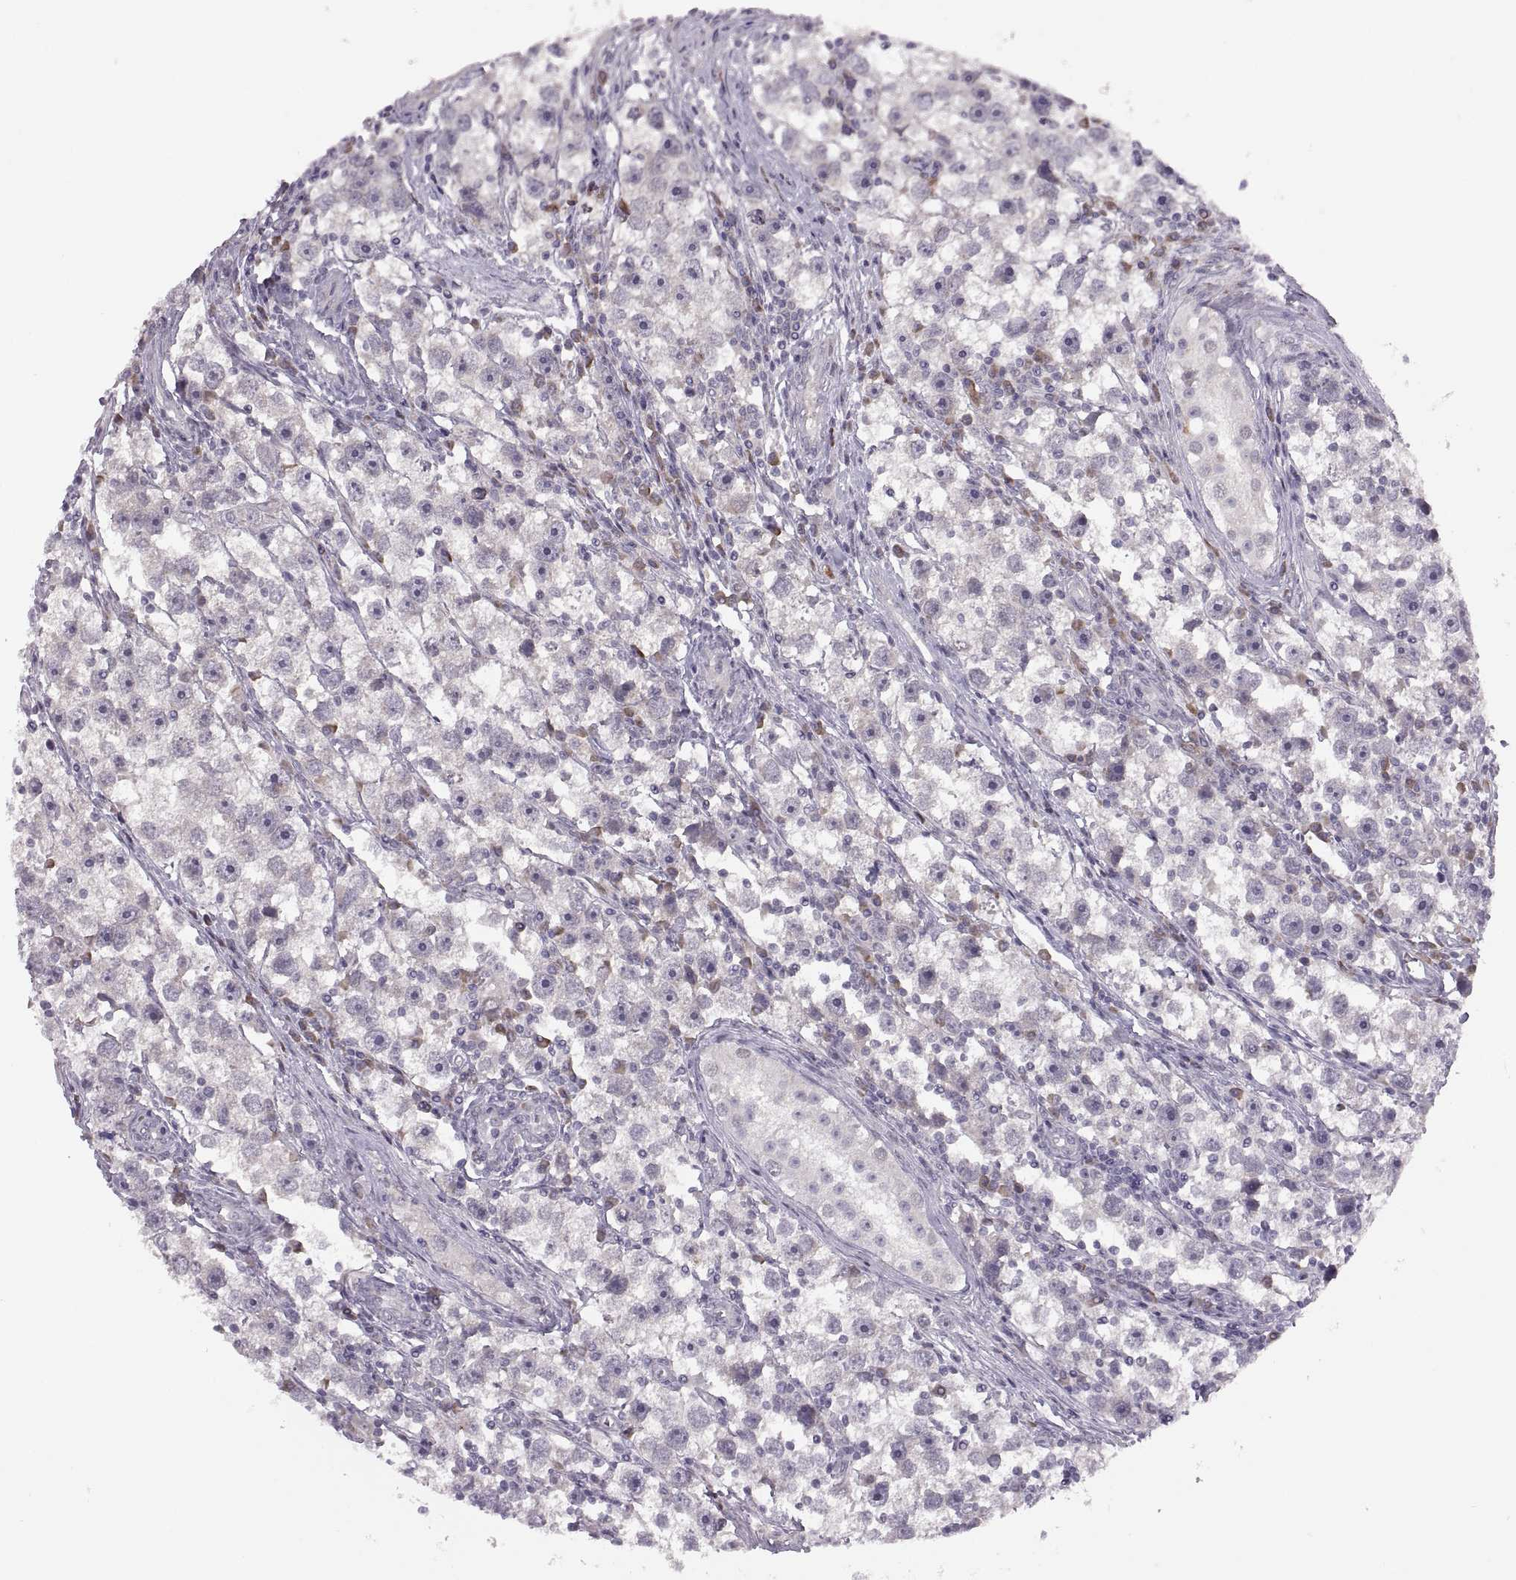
{"staining": {"intensity": "negative", "quantity": "none", "location": "none"}, "tissue": "testis cancer", "cell_type": "Tumor cells", "image_type": "cancer", "snomed": [{"axis": "morphology", "description": "Seminoma, NOS"}, {"axis": "topography", "description": "Testis"}], "caption": "DAB (3,3'-diaminobenzidine) immunohistochemical staining of testis cancer (seminoma) demonstrates no significant positivity in tumor cells.", "gene": "ADH6", "patient": {"sex": "male", "age": 30}}